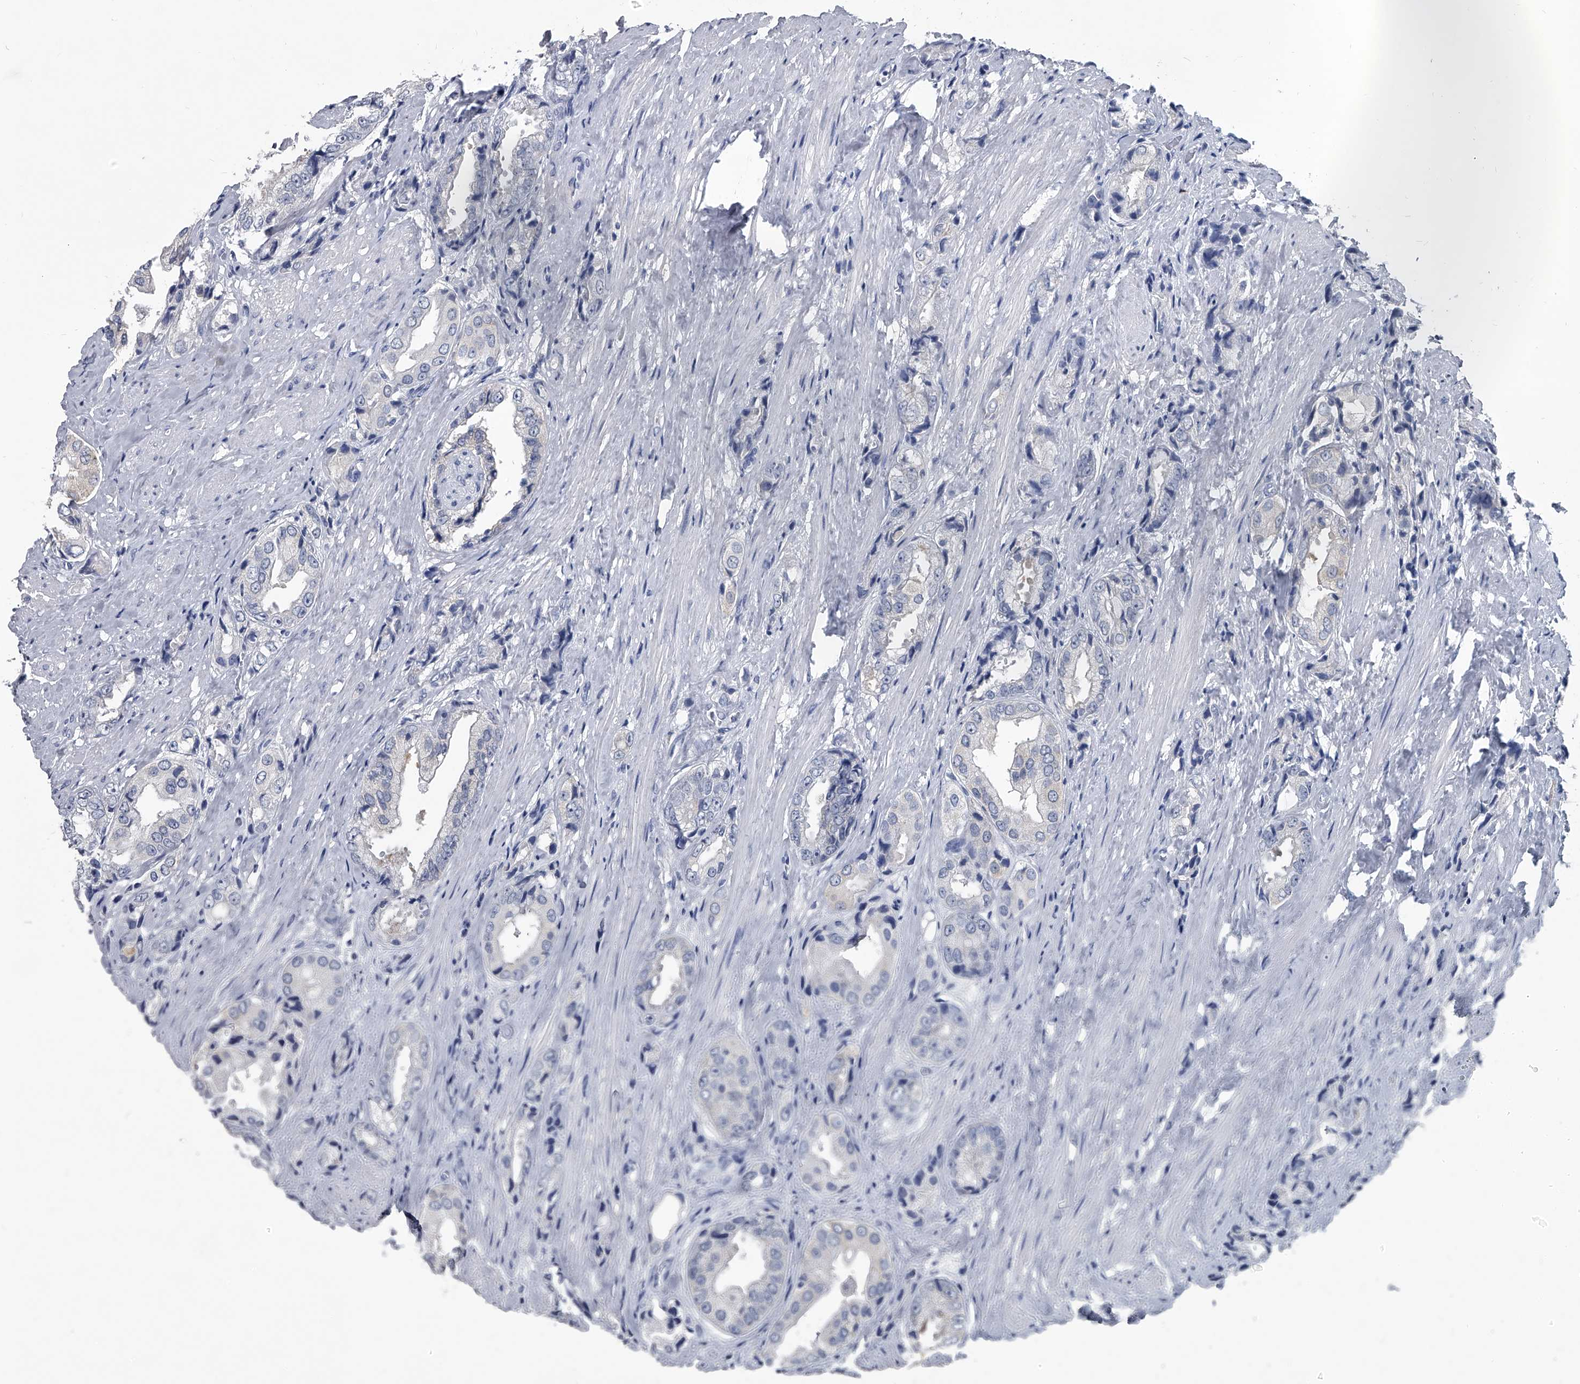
{"staining": {"intensity": "negative", "quantity": "none", "location": "none"}, "tissue": "prostate cancer", "cell_type": "Tumor cells", "image_type": "cancer", "snomed": [{"axis": "morphology", "description": "Adenocarcinoma, High grade"}, {"axis": "topography", "description": "Prostate"}], "caption": "Micrograph shows no significant protein staining in tumor cells of prostate cancer (high-grade adenocarcinoma).", "gene": "BCAS1", "patient": {"sex": "male", "age": 61}}